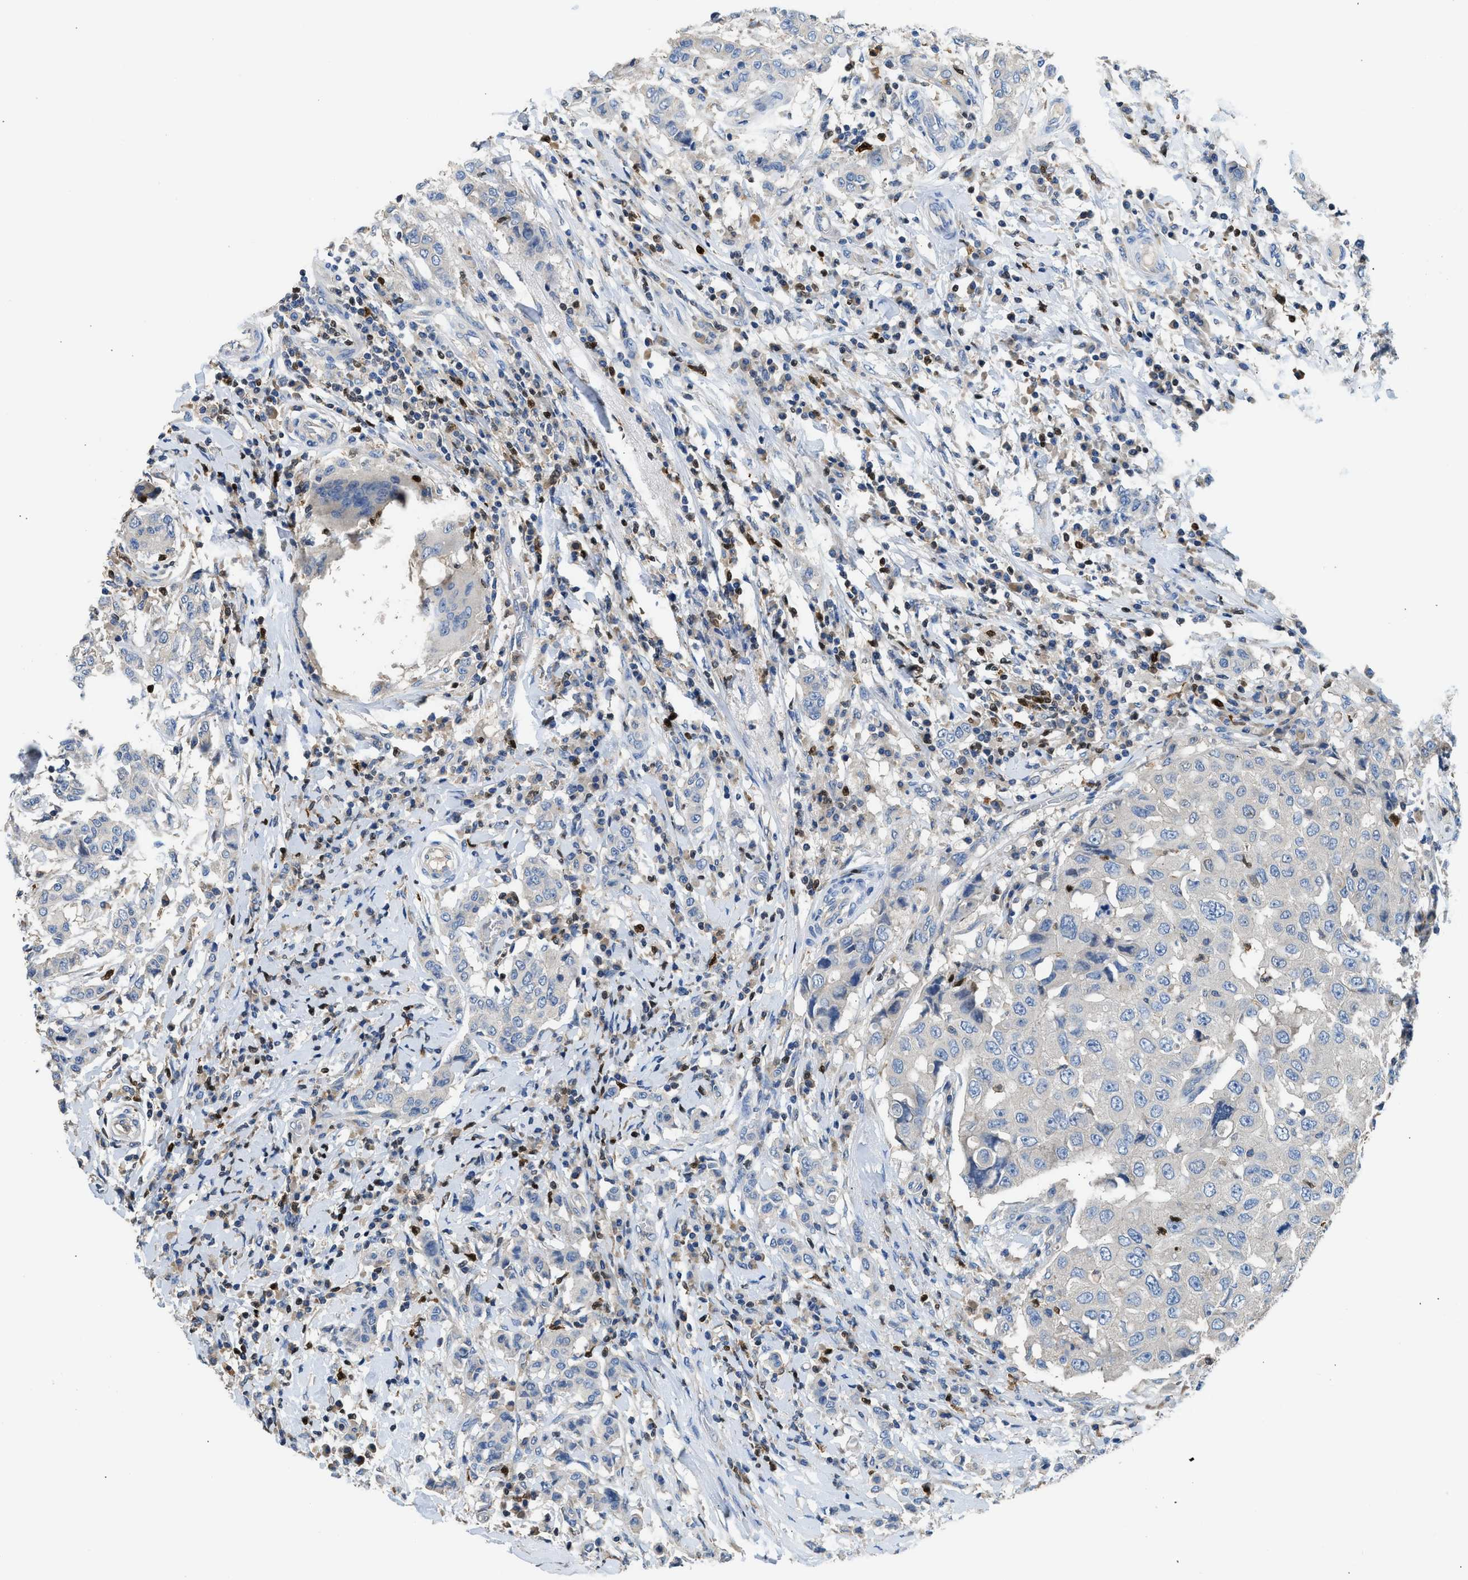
{"staining": {"intensity": "negative", "quantity": "none", "location": "none"}, "tissue": "breast cancer", "cell_type": "Tumor cells", "image_type": "cancer", "snomed": [{"axis": "morphology", "description": "Duct carcinoma"}, {"axis": "topography", "description": "Breast"}], "caption": "The immunohistochemistry micrograph has no significant expression in tumor cells of breast cancer tissue. The staining is performed using DAB brown chromogen with nuclei counter-stained in using hematoxylin.", "gene": "TOX", "patient": {"sex": "female", "age": 27}}